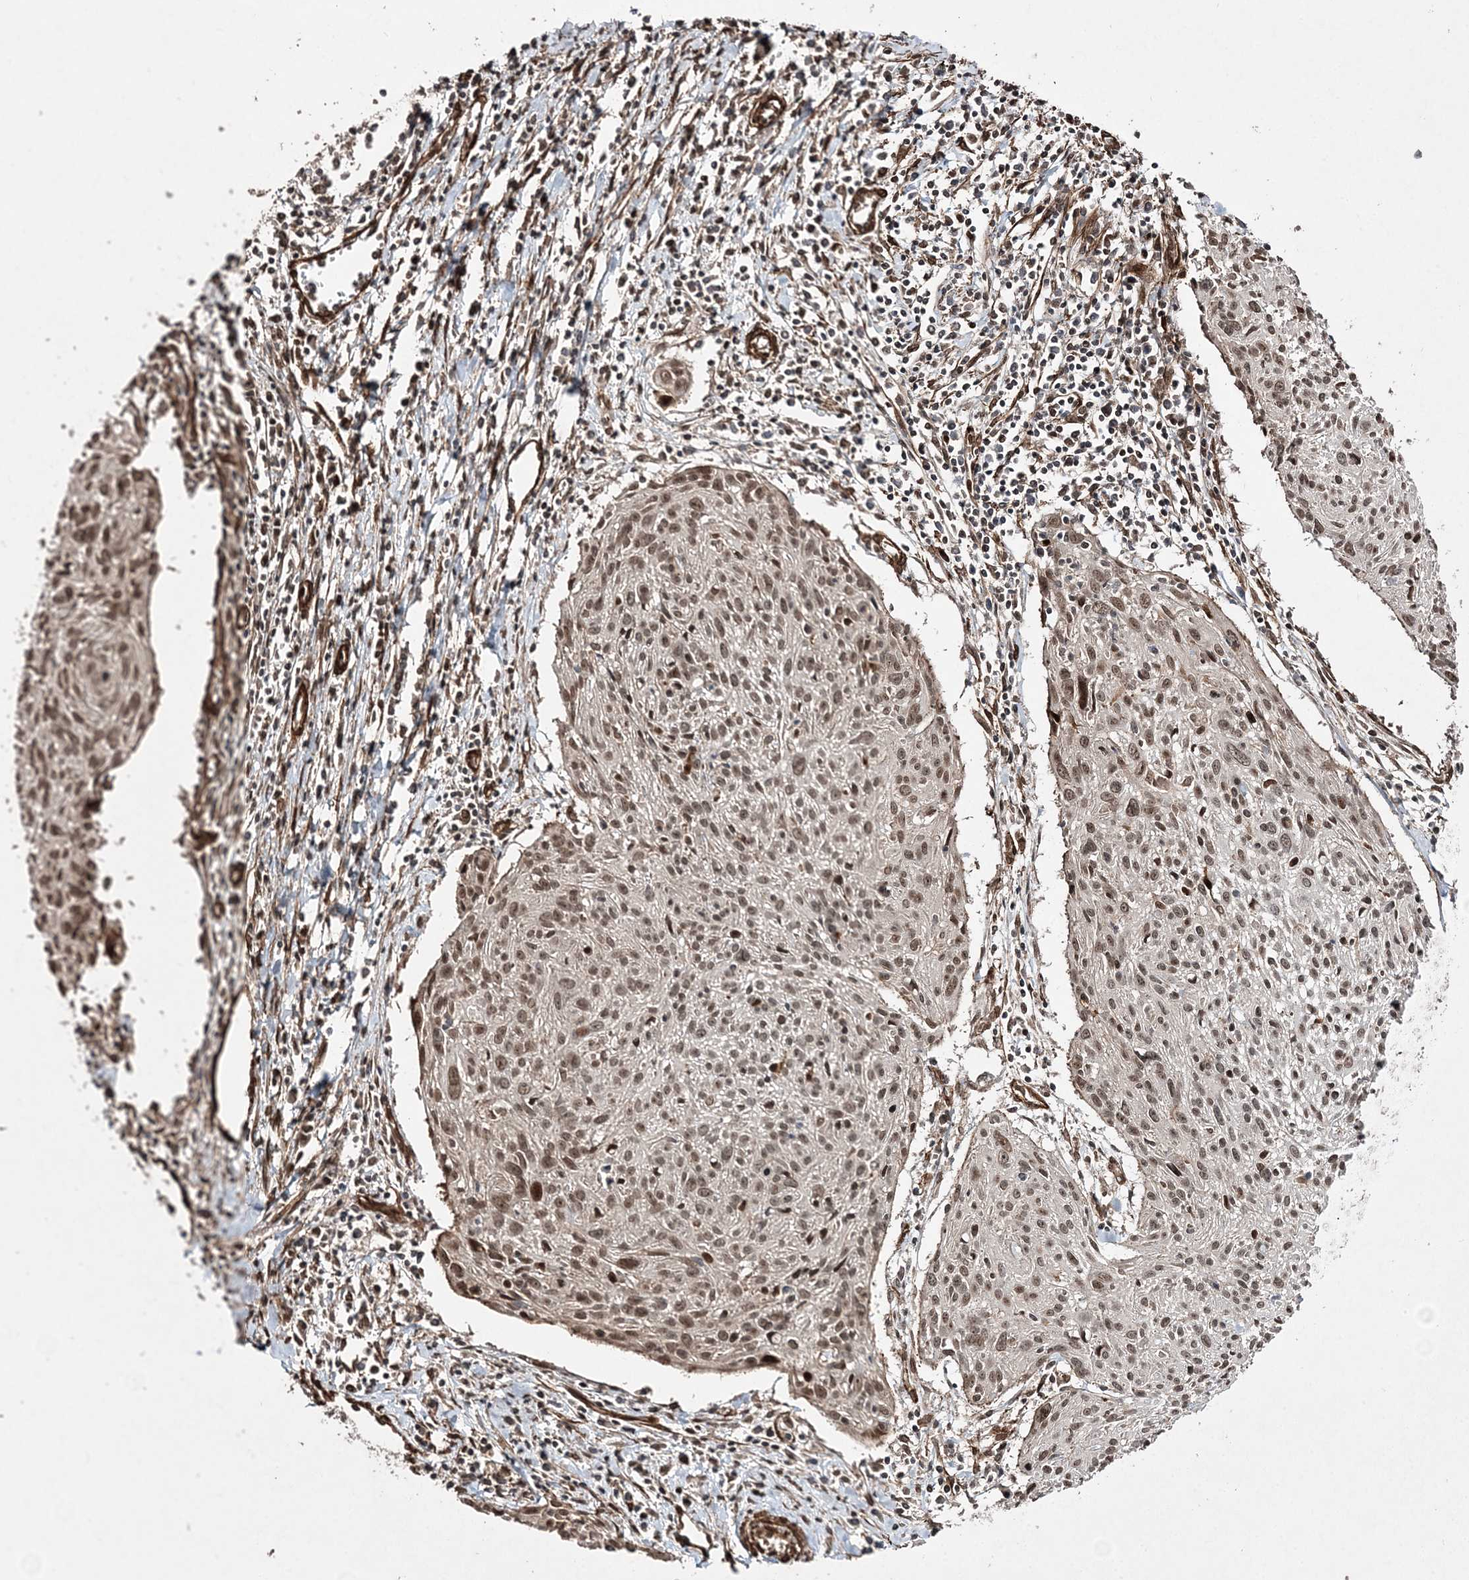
{"staining": {"intensity": "weak", "quantity": ">75%", "location": "nuclear"}, "tissue": "cervical cancer", "cell_type": "Tumor cells", "image_type": "cancer", "snomed": [{"axis": "morphology", "description": "Squamous cell carcinoma, NOS"}, {"axis": "topography", "description": "Cervix"}], "caption": "A low amount of weak nuclear expression is seen in approximately >75% of tumor cells in squamous cell carcinoma (cervical) tissue.", "gene": "ETAA1", "patient": {"sex": "female", "age": 51}}